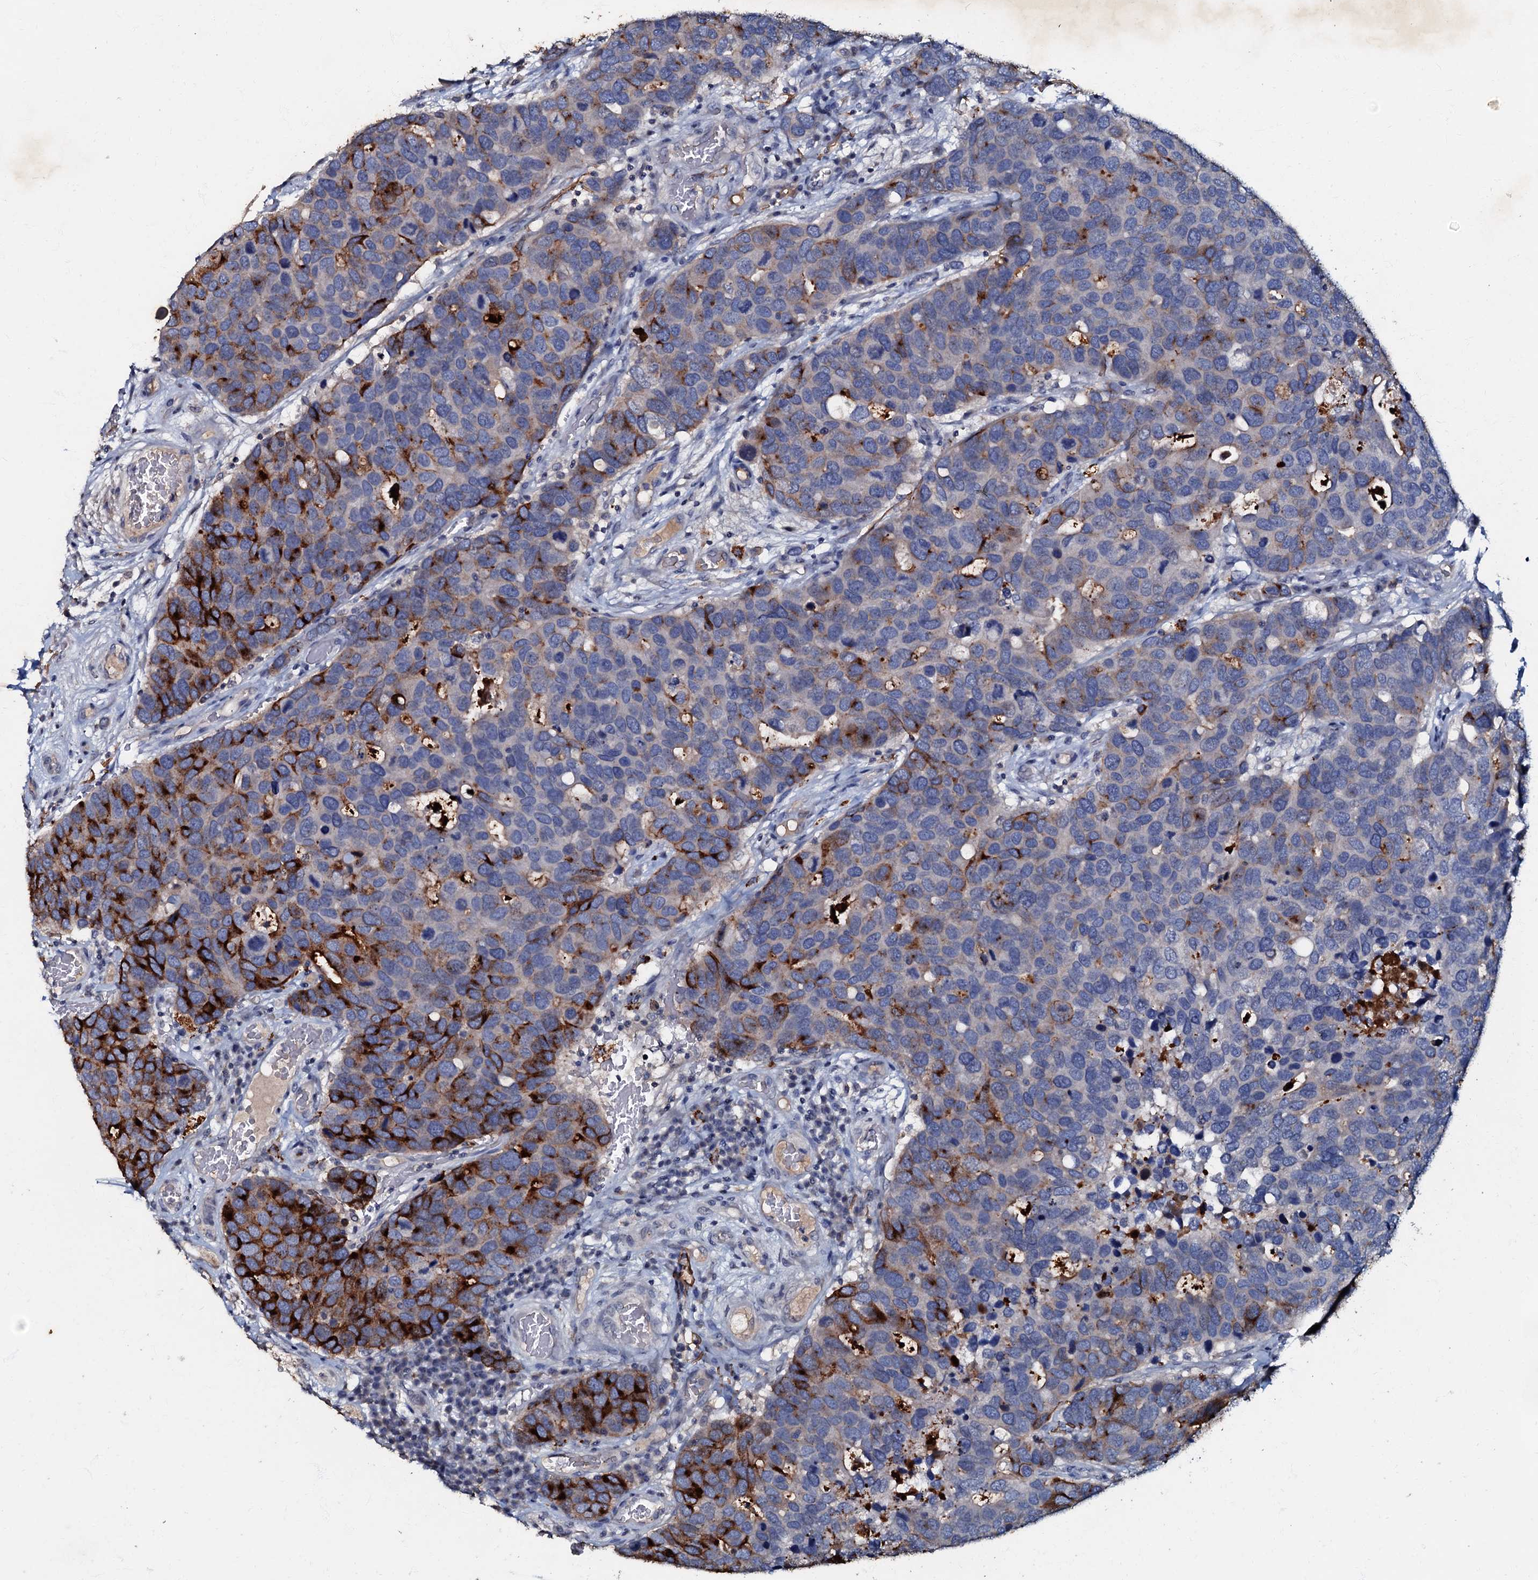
{"staining": {"intensity": "strong", "quantity": "<25%", "location": "cytoplasmic/membranous"}, "tissue": "breast cancer", "cell_type": "Tumor cells", "image_type": "cancer", "snomed": [{"axis": "morphology", "description": "Duct carcinoma"}, {"axis": "topography", "description": "Breast"}], "caption": "Immunohistochemical staining of intraductal carcinoma (breast) exhibits medium levels of strong cytoplasmic/membranous protein expression in approximately <25% of tumor cells.", "gene": "MANSC4", "patient": {"sex": "female", "age": 83}}